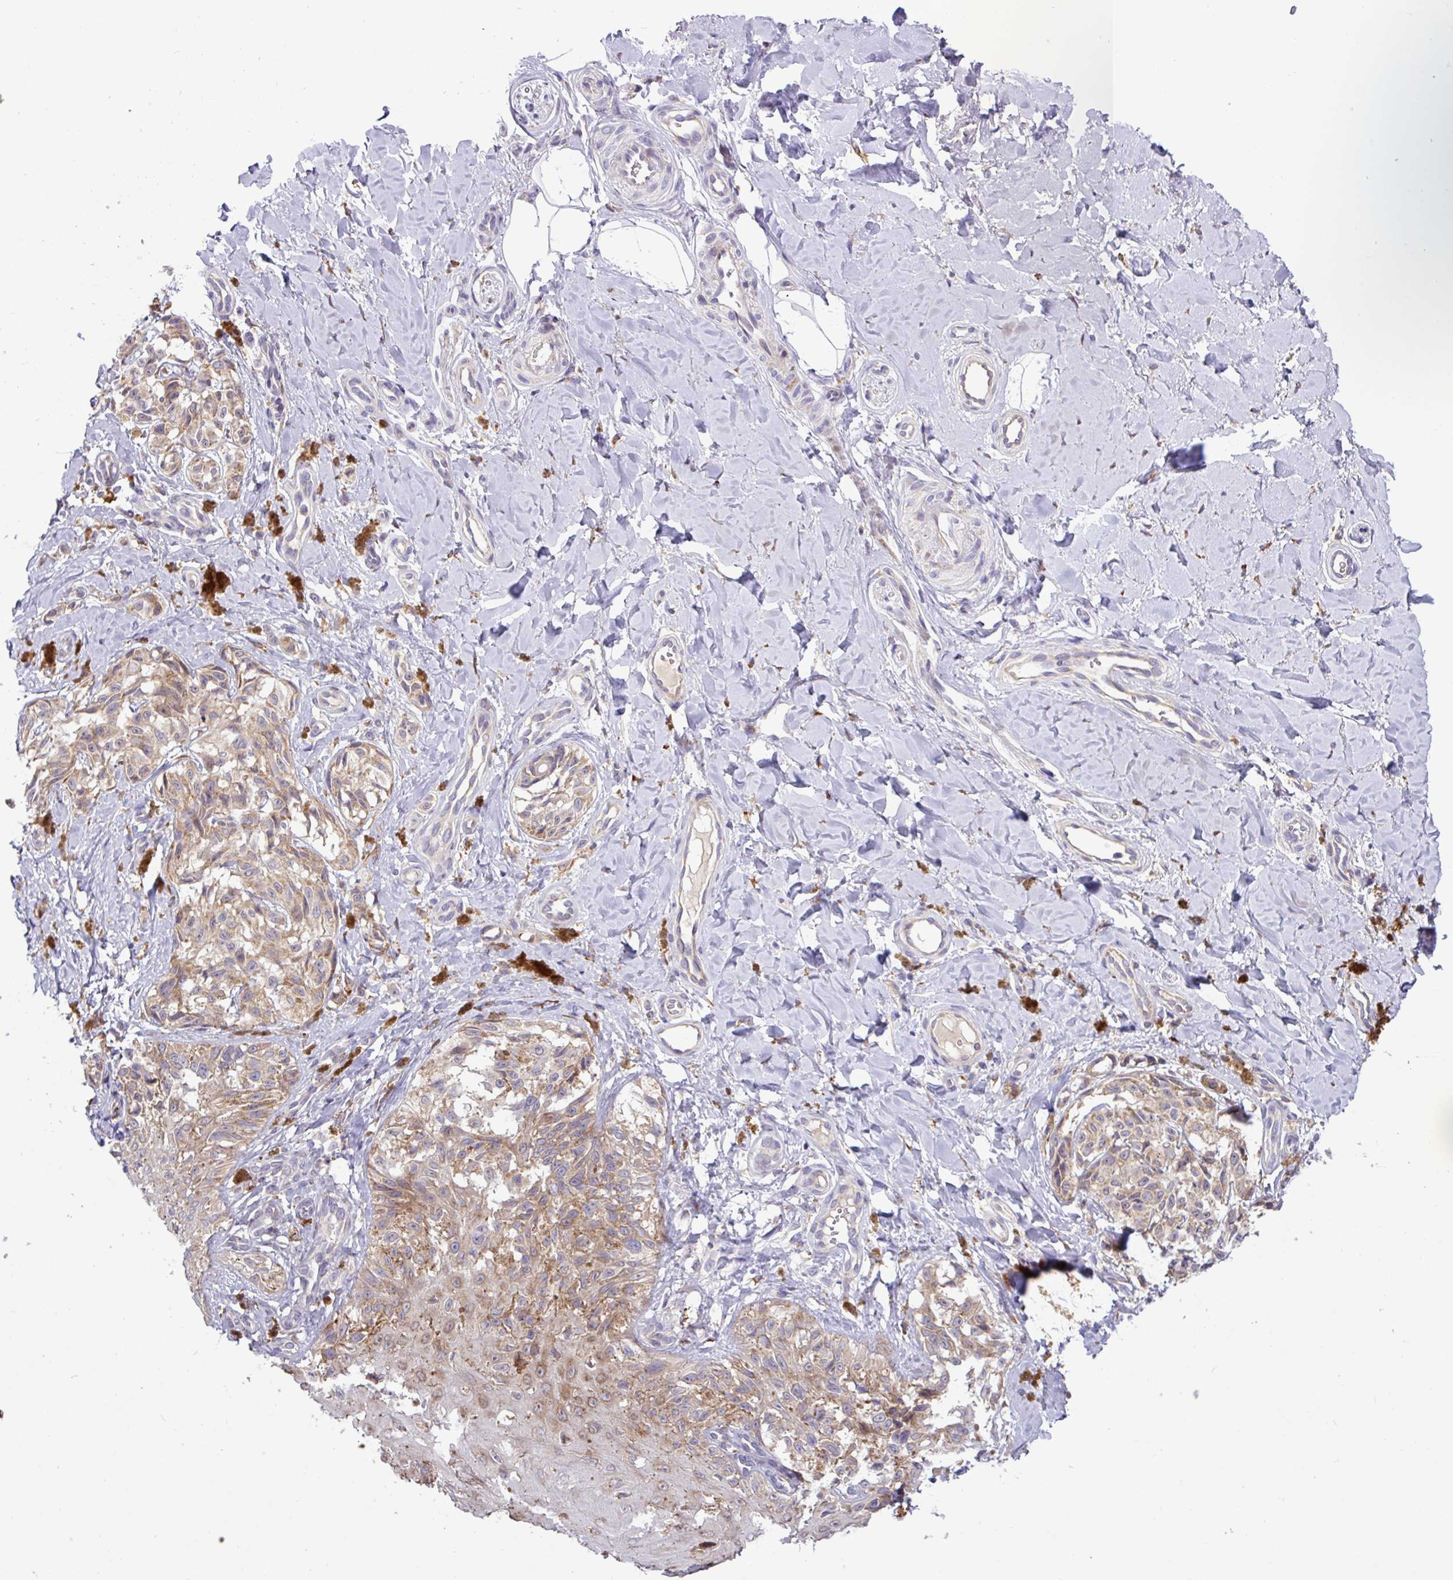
{"staining": {"intensity": "weak", "quantity": "25%-75%", "location": "cytoplasmic/membranous"}, "tissue": "melanoma", "cell_type": "Tumor cells", "image_type": "cancer", "snomed": [{"axis": "morphology", "description": "Malignant melanoma, NOS"}, {"axis": "topography", "description": "Skin"}], "caption": "Immunohistochemistry (IHC) histopathology image of human melanoma stained for a protein (brown), which demonstrates low levels of weak cytoplasmic/membranous staining in about 25%-75% of tumor cells.", "gene": "TM2D2", "patient": {"sex": "female", "age": 65}}